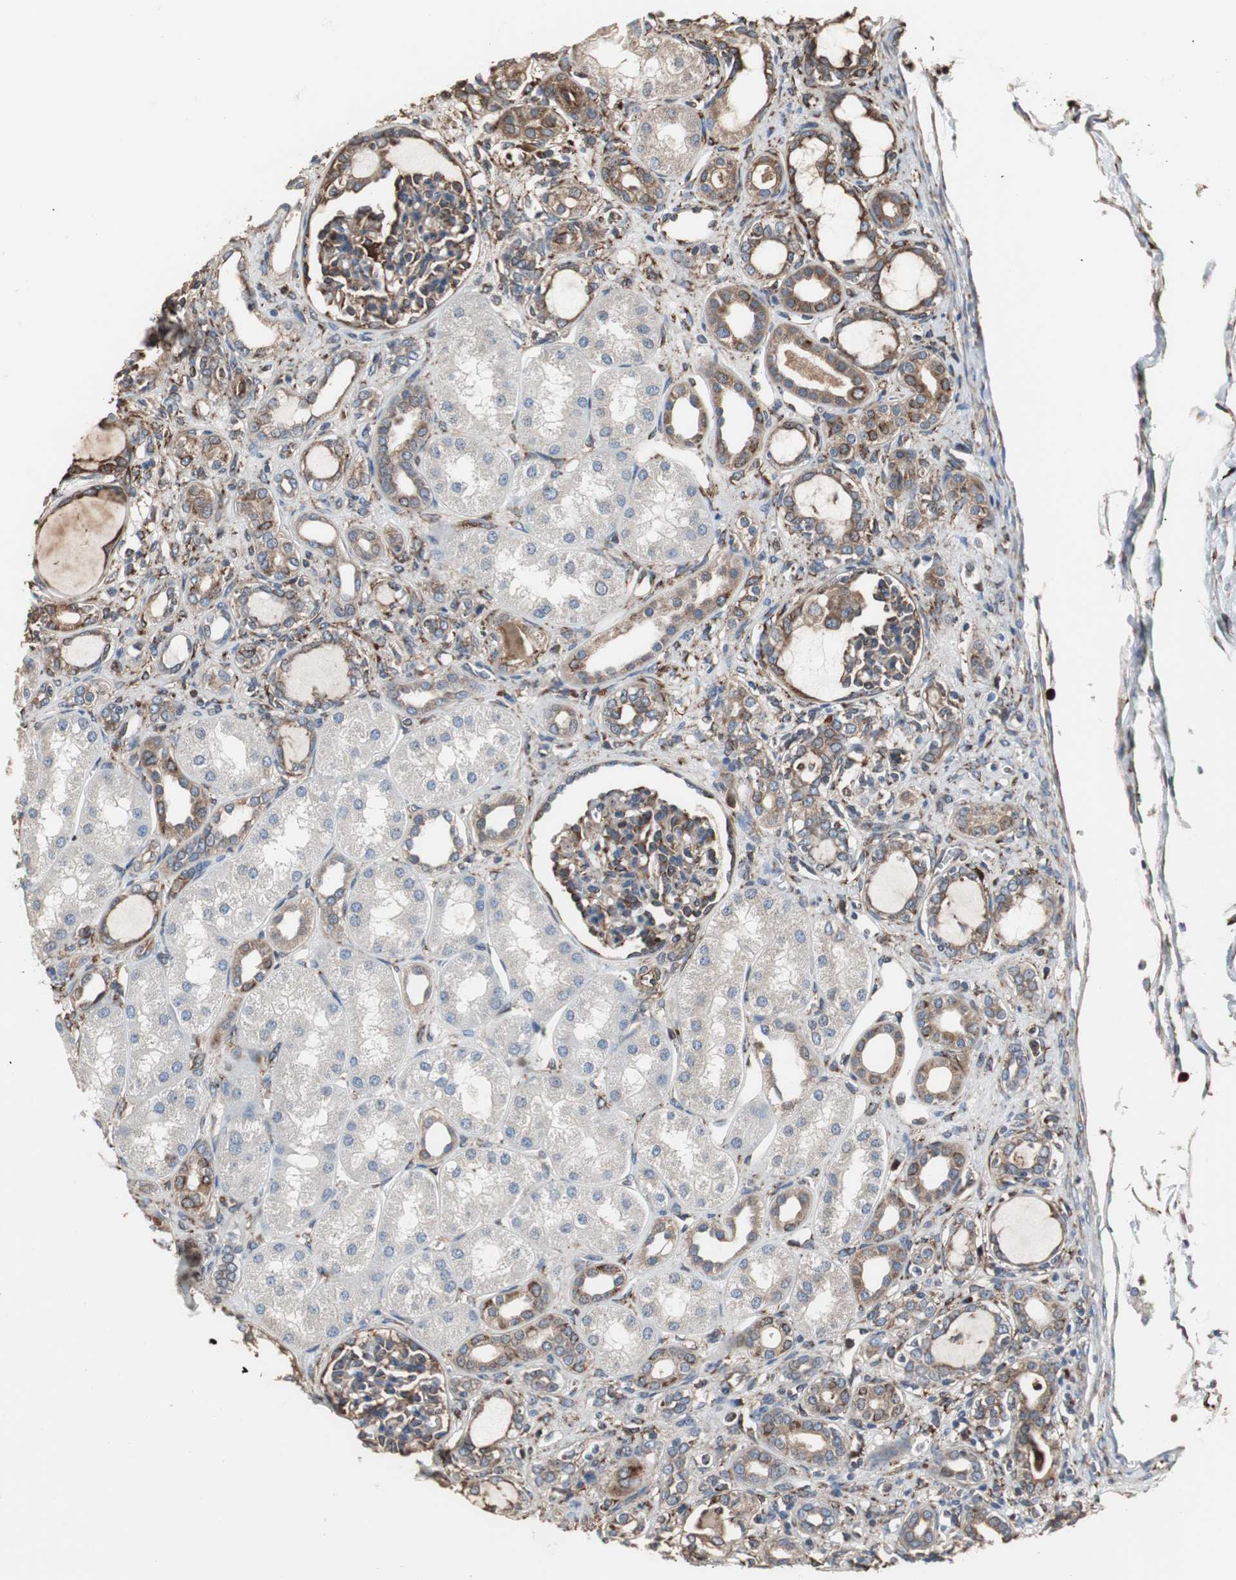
{"staining": {"intensity": "moderate", "quantity": ">75%", "location": "cytoplasmic/membranous"}, "tissue": "kidney", "cell_type": "Cells in glomeruli", "image_type": "normal", "snomed": [{"axis": "morphology", "description": "Normal tissue, NOS"}, {"axis": "topography", "description": "Kidney"}], "caption": "High-power microscopy captured an IHC histopathology image of normal kidney, revealing moderate cytoplasmic/membranous positivity in about >75% of cells in glomeruli.", "gene": "CALU", "patient": {"sex": "male", "age": 7}}